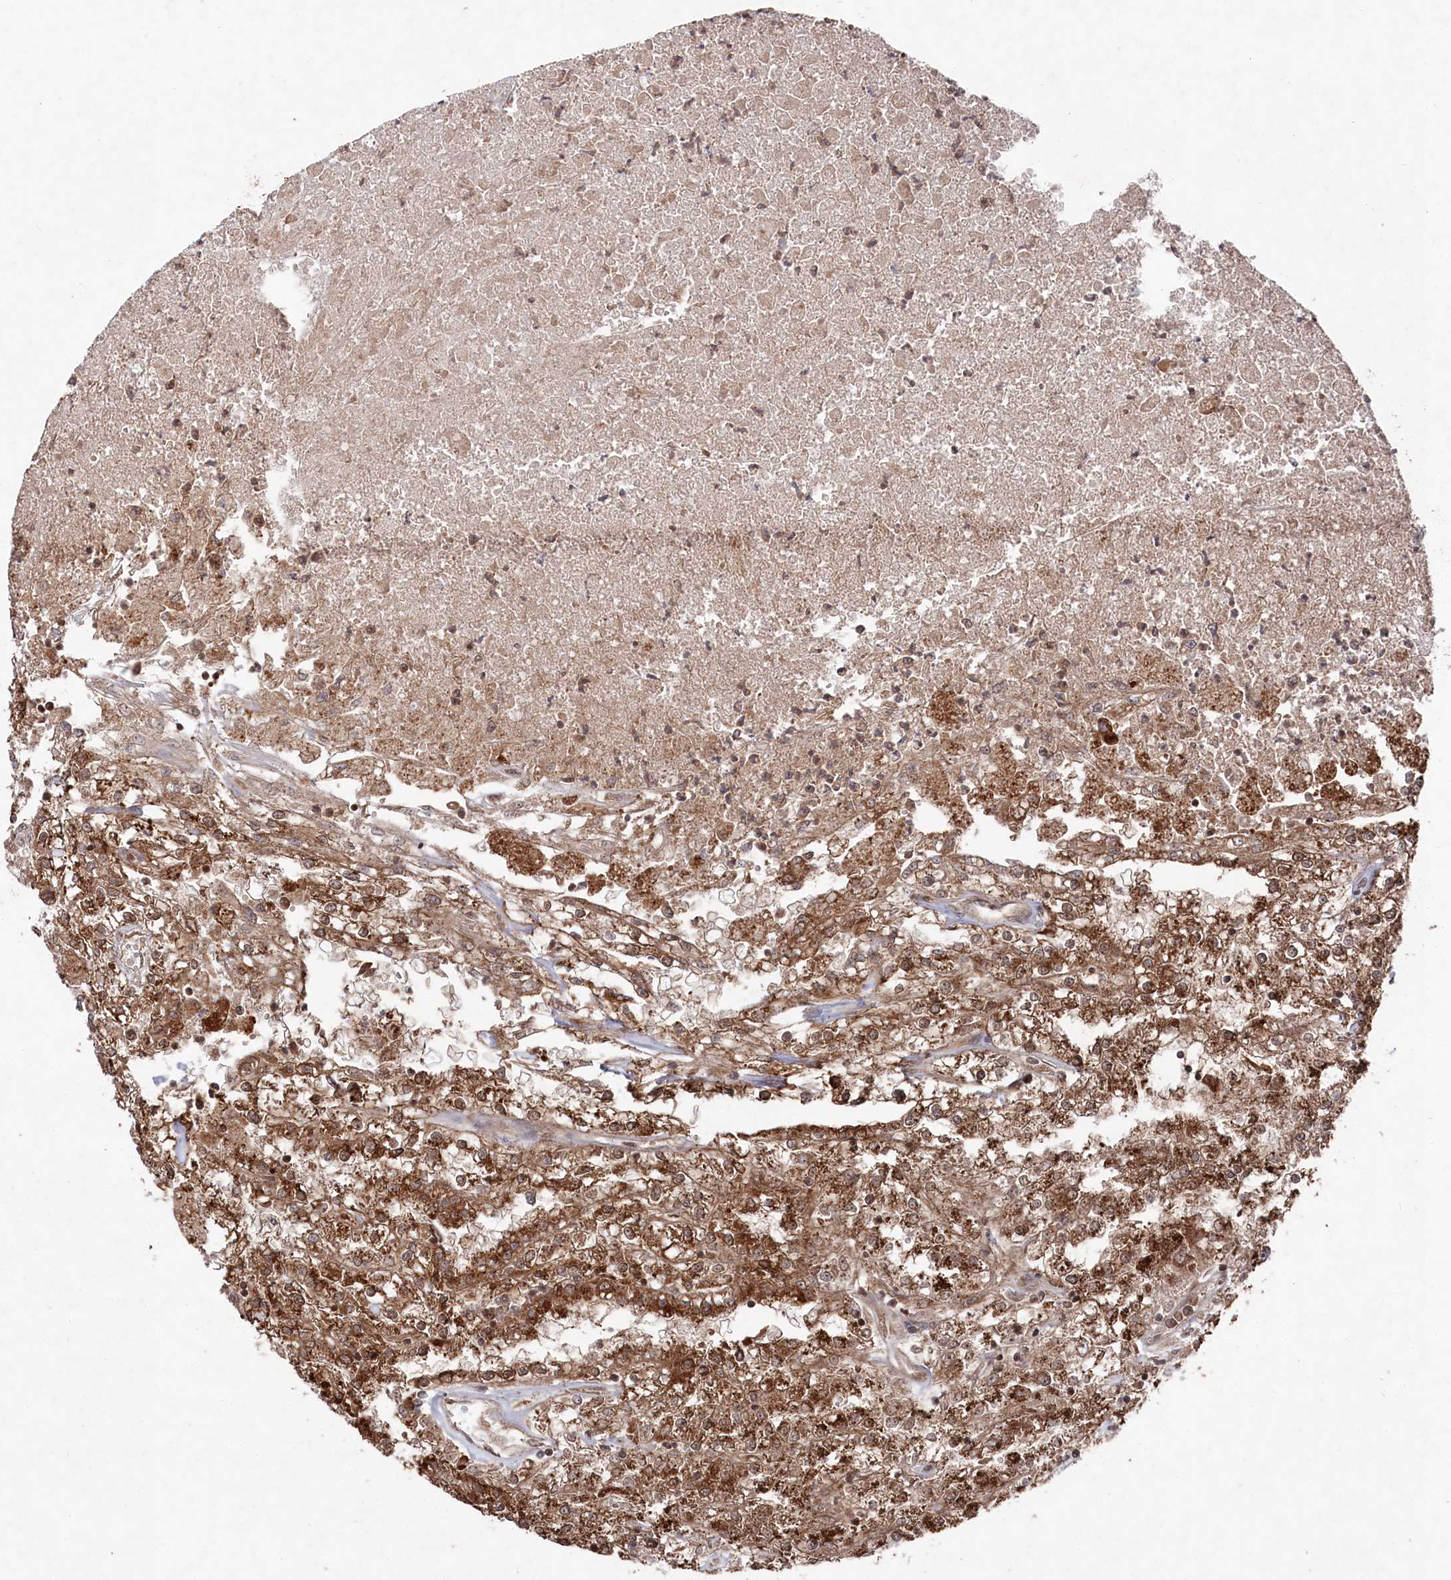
{"staining": {"intensity": "moderate", "quantity": ">75%", "location": "cytoplasmic/membranous,nuclear"}, "tissue": "renal cancer", "cell_type": "Tumor cells", "image_type": "cancer", "snomed": [{"axis": "morphology", "description": "Adenocarcinoma, NOS"}, {"axis": "topography", "description": "Kidney"}], "caption": "Protein expression by immunohistochemistry displays moderate cytoplasmic/membranous and nuclear expression in approximately >75% of tumor cells in renal cancer (adenocarcinoma).", "gene": "BORCS7", "patient": {"sex": "female", "age": 52}}